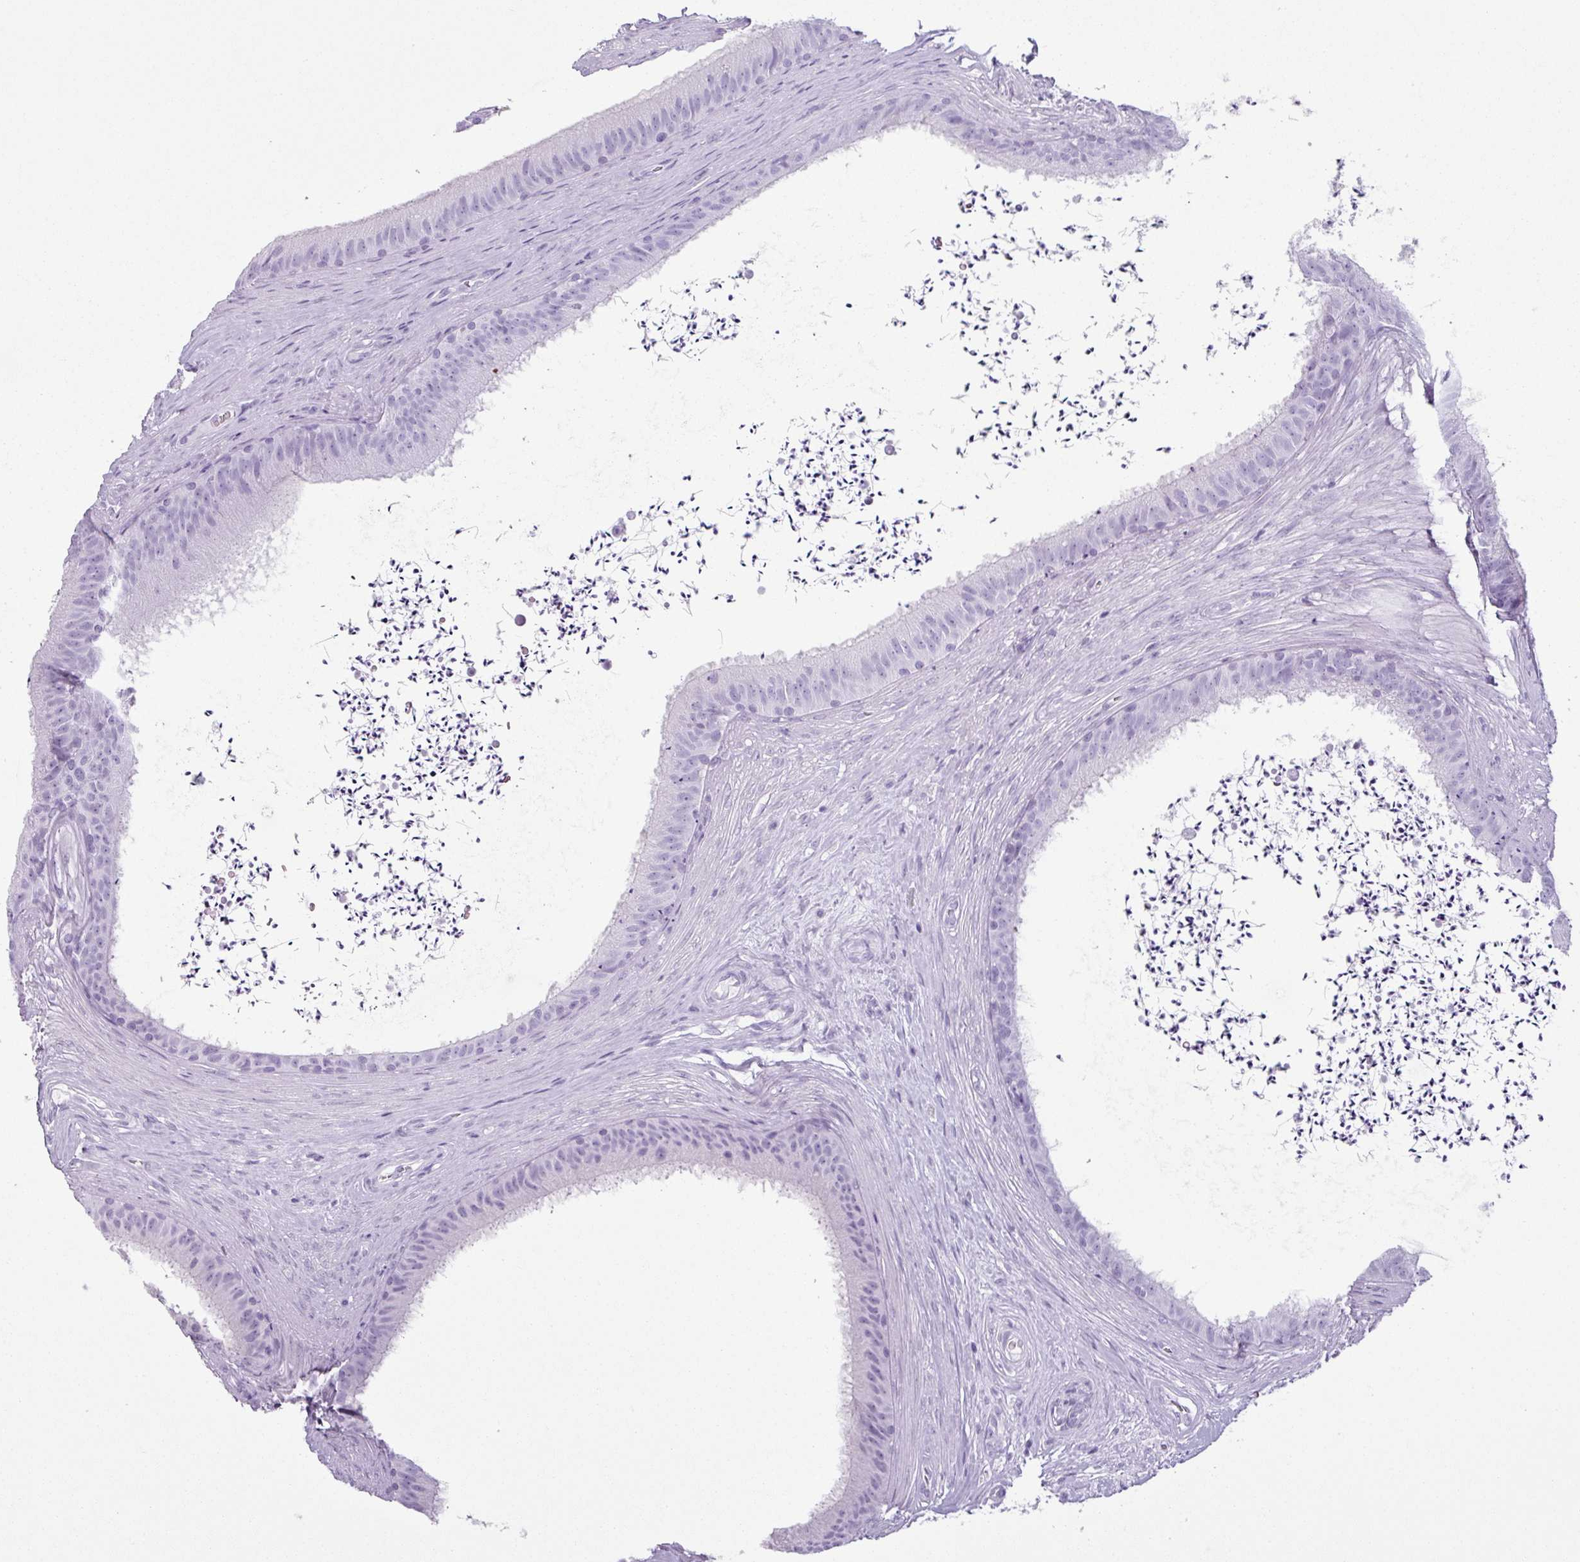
{"staining": {"intensity": "negative", "quantity": "none", "location": "none"}, "tissue": "epididymis", "cell_type": "Glandular cells", "image_type": "normal", "snomed": [{"axis": "morphology", "description": "Normal tissue, NOS"}, {"axis": "topography", "description": "Testis"}, {"axis": "topography", "description": "Epididymis"}], "caption": "This is a photomicrograph of IHC staining of unremarkable epididymis, which shows no staining in glandular cells.", "gene": "SCT", "patient": {"sex": "male", "age": 41}}